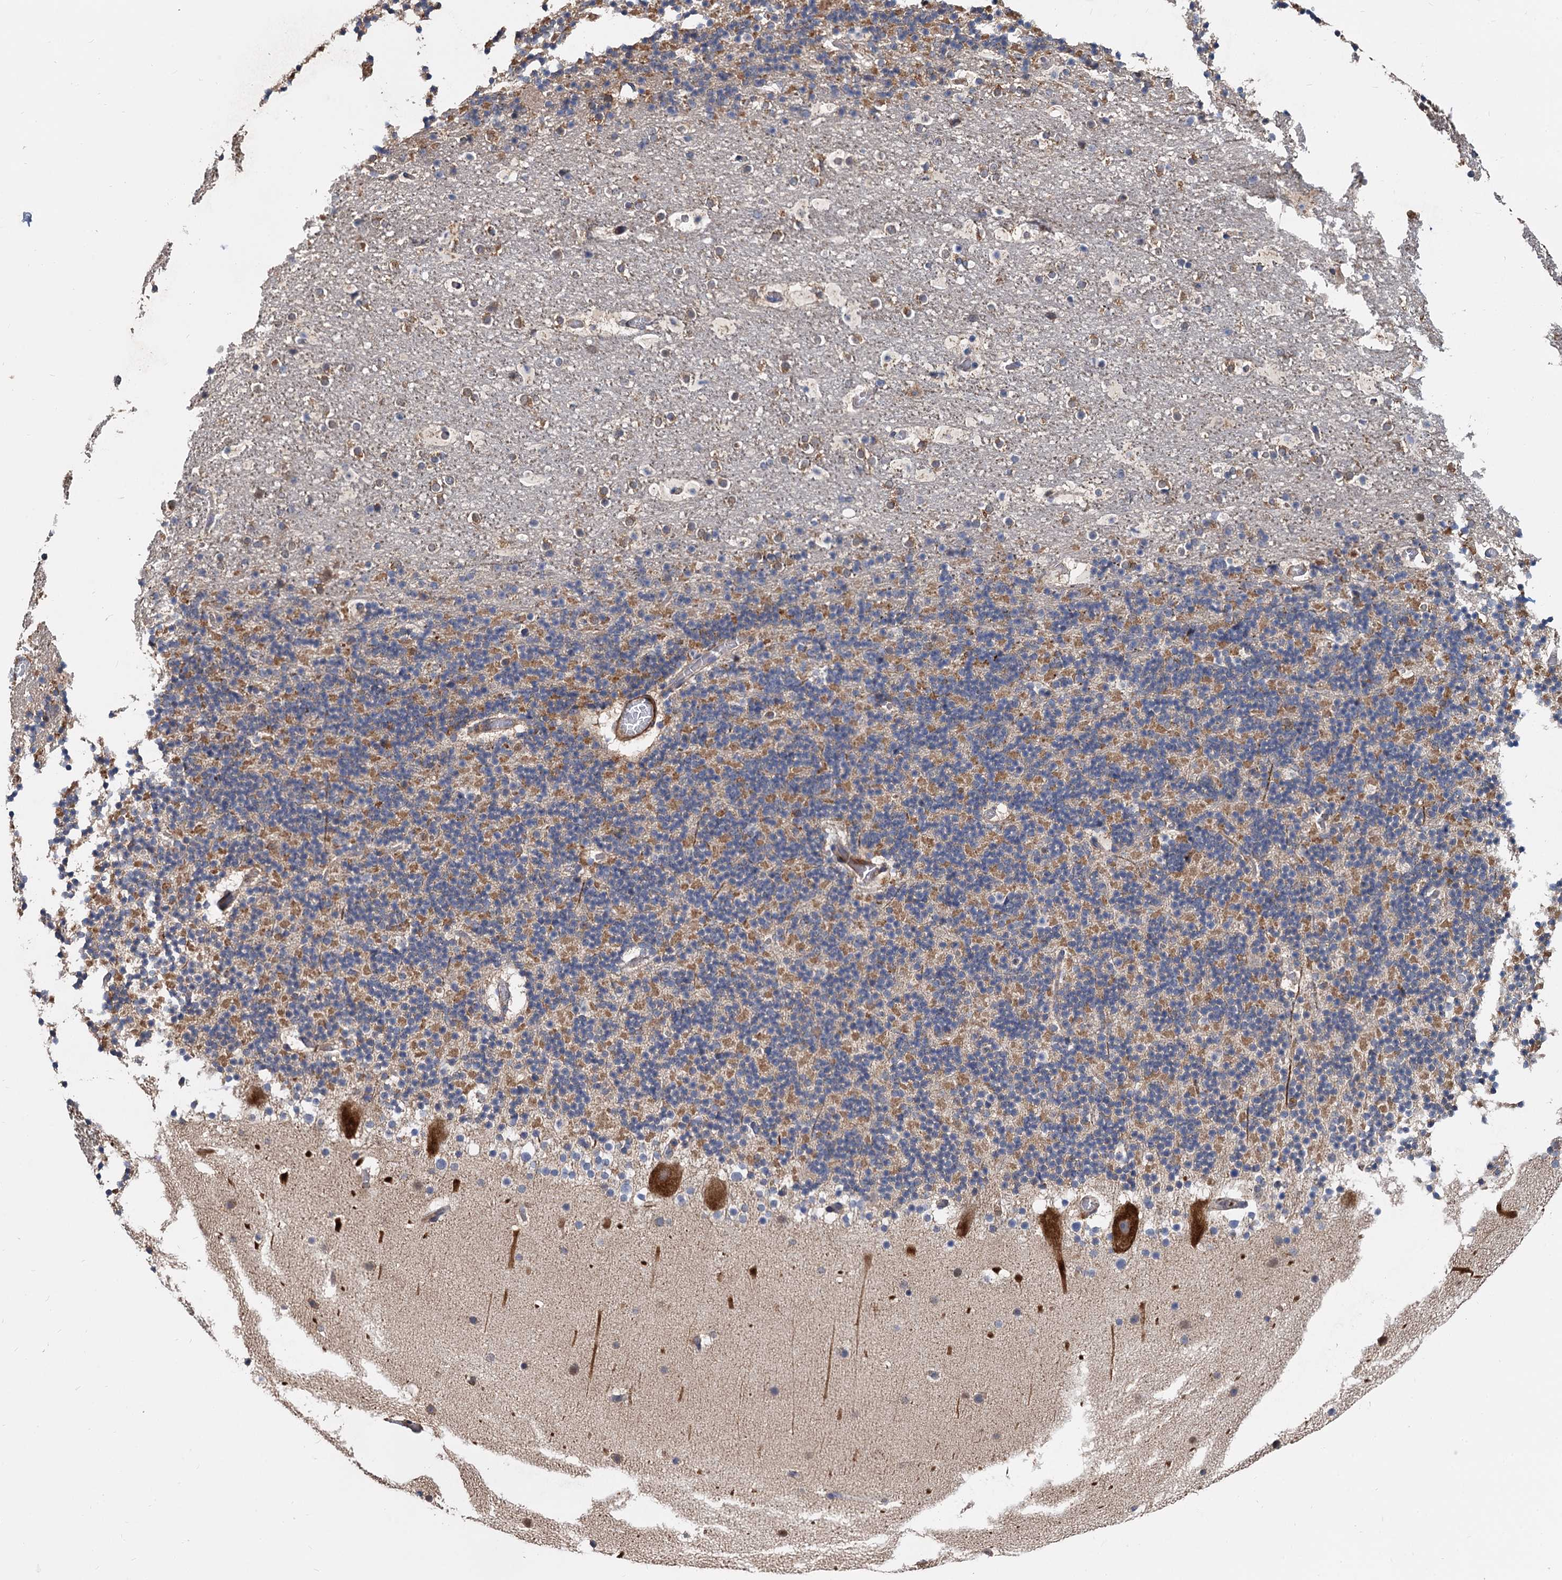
{"staining": {"intensity": "moderate", "quantity": "<25%", "location": "cytoplasmic/membranous"}, "tissue": "cerebellum", "cell_type": "Cells in granular layer", "image_type": "normal", "snomed": [{"axis": "morphology", "description": "Normal tissue, NOS"}, {"axis": "topography", "description": "Cerebellum"}], "caption": "Immunohistochemistry (IHC) of unremarkable cerebellum displays low levels of moderate cytoplasmic/membranous staining in about <25% of cells in granular layer.", "gene": "ALKBH7", "patient": {"sex": "male", "age": 57}}